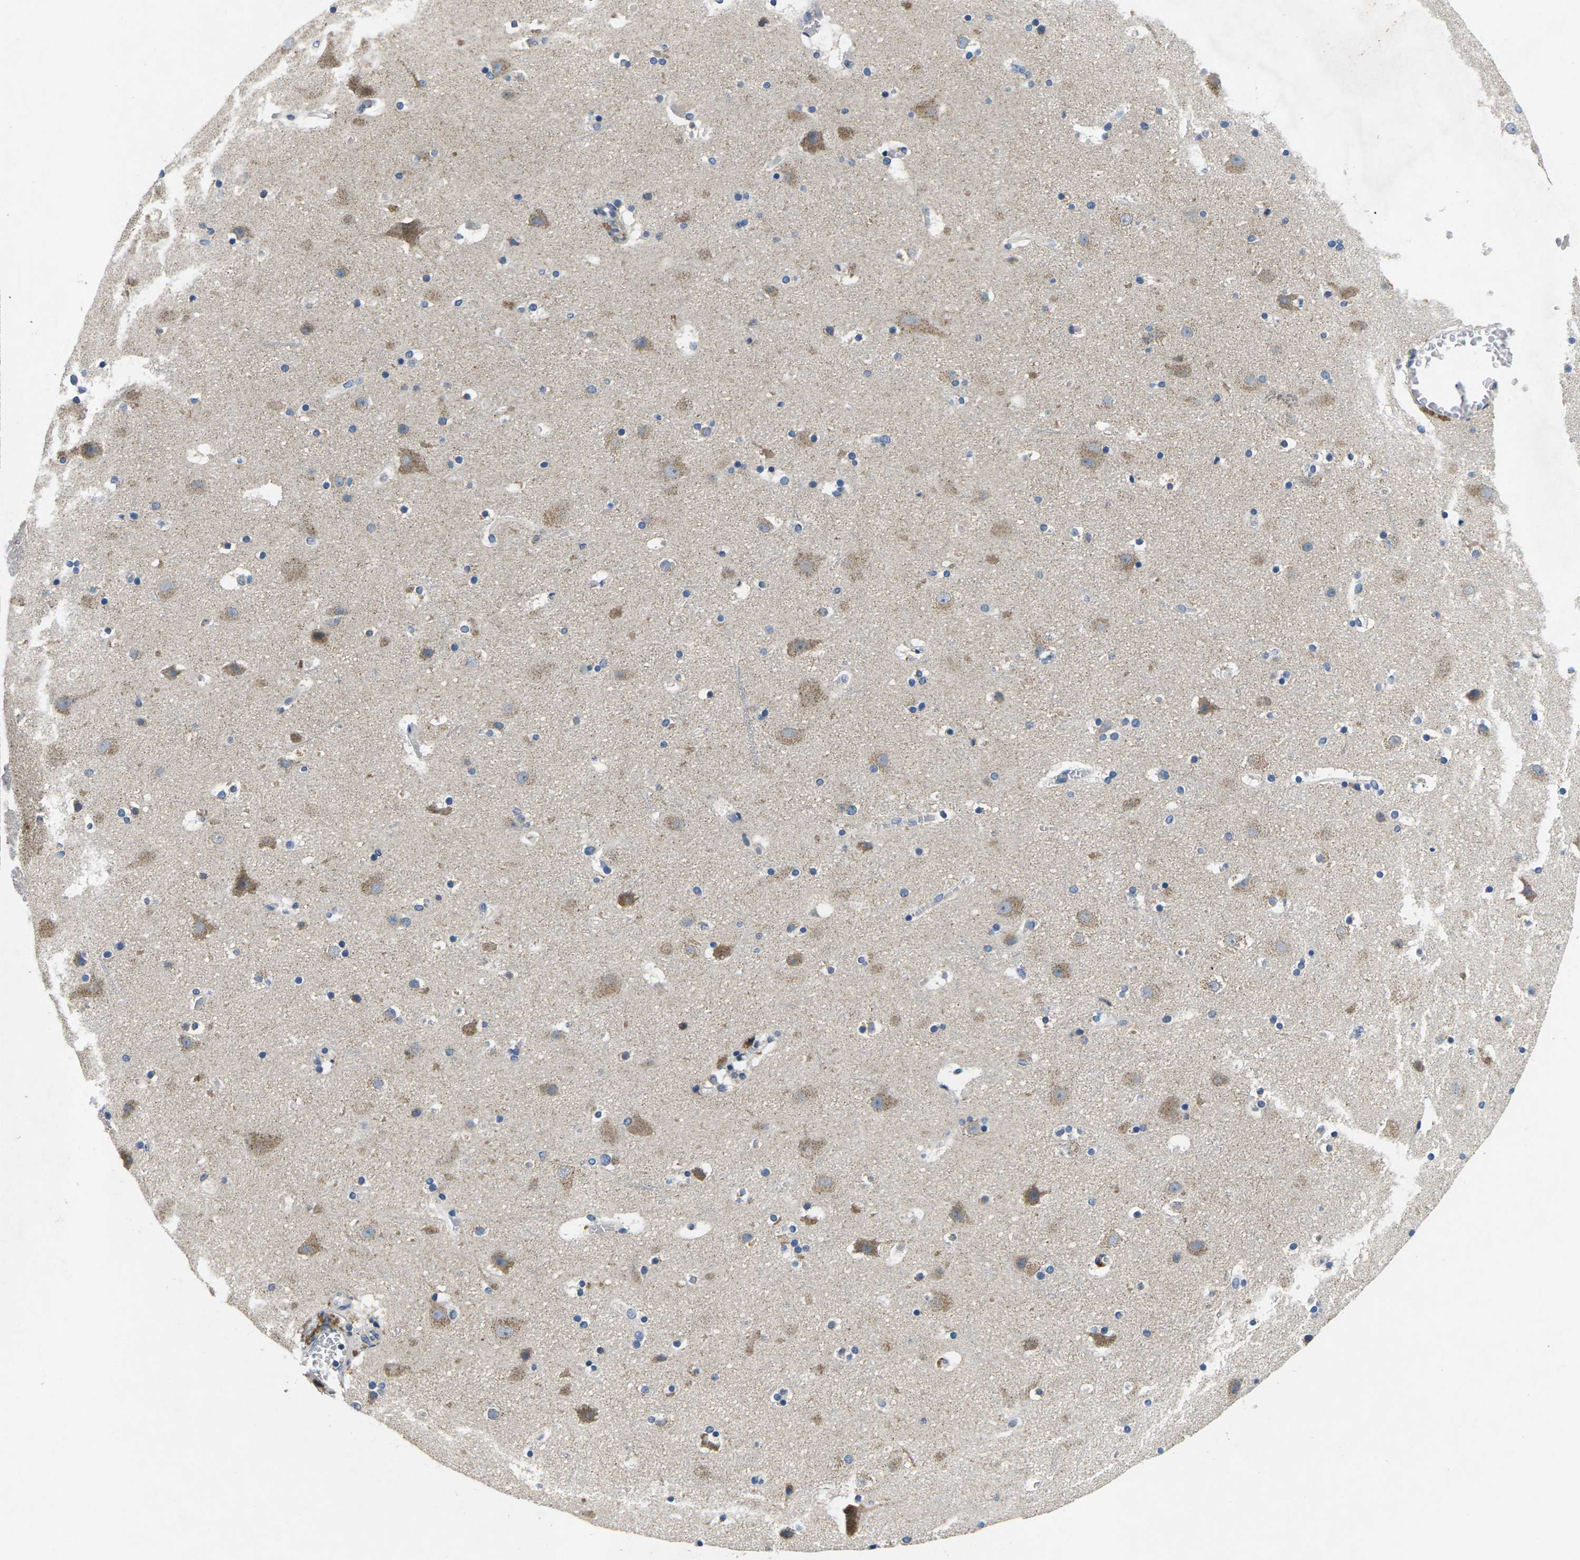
{"staining": {"intensity": "negative", "quantity": "none", "location": "none"}, "tissue": "cerebral cortex", "cell_type": "Endothelial cells", "image_type": "normal", "snomed": [{"axis": "morphology", "description": "Normal tissue, NOS"}, {"axis": "topography", "description": "Cerebral cortex"}], "caption": "Micrograph shows no significant protein expression in endothelial cells of unremarkable cerebral cortex. Brightfield microscopy of immunohistochemistry (IHC) stained with DAB (brown) and hematoxylin (blue), captured at high magnification.", "gene": "ERGIC3", "patient": {"sex": "male", "age": 45}}